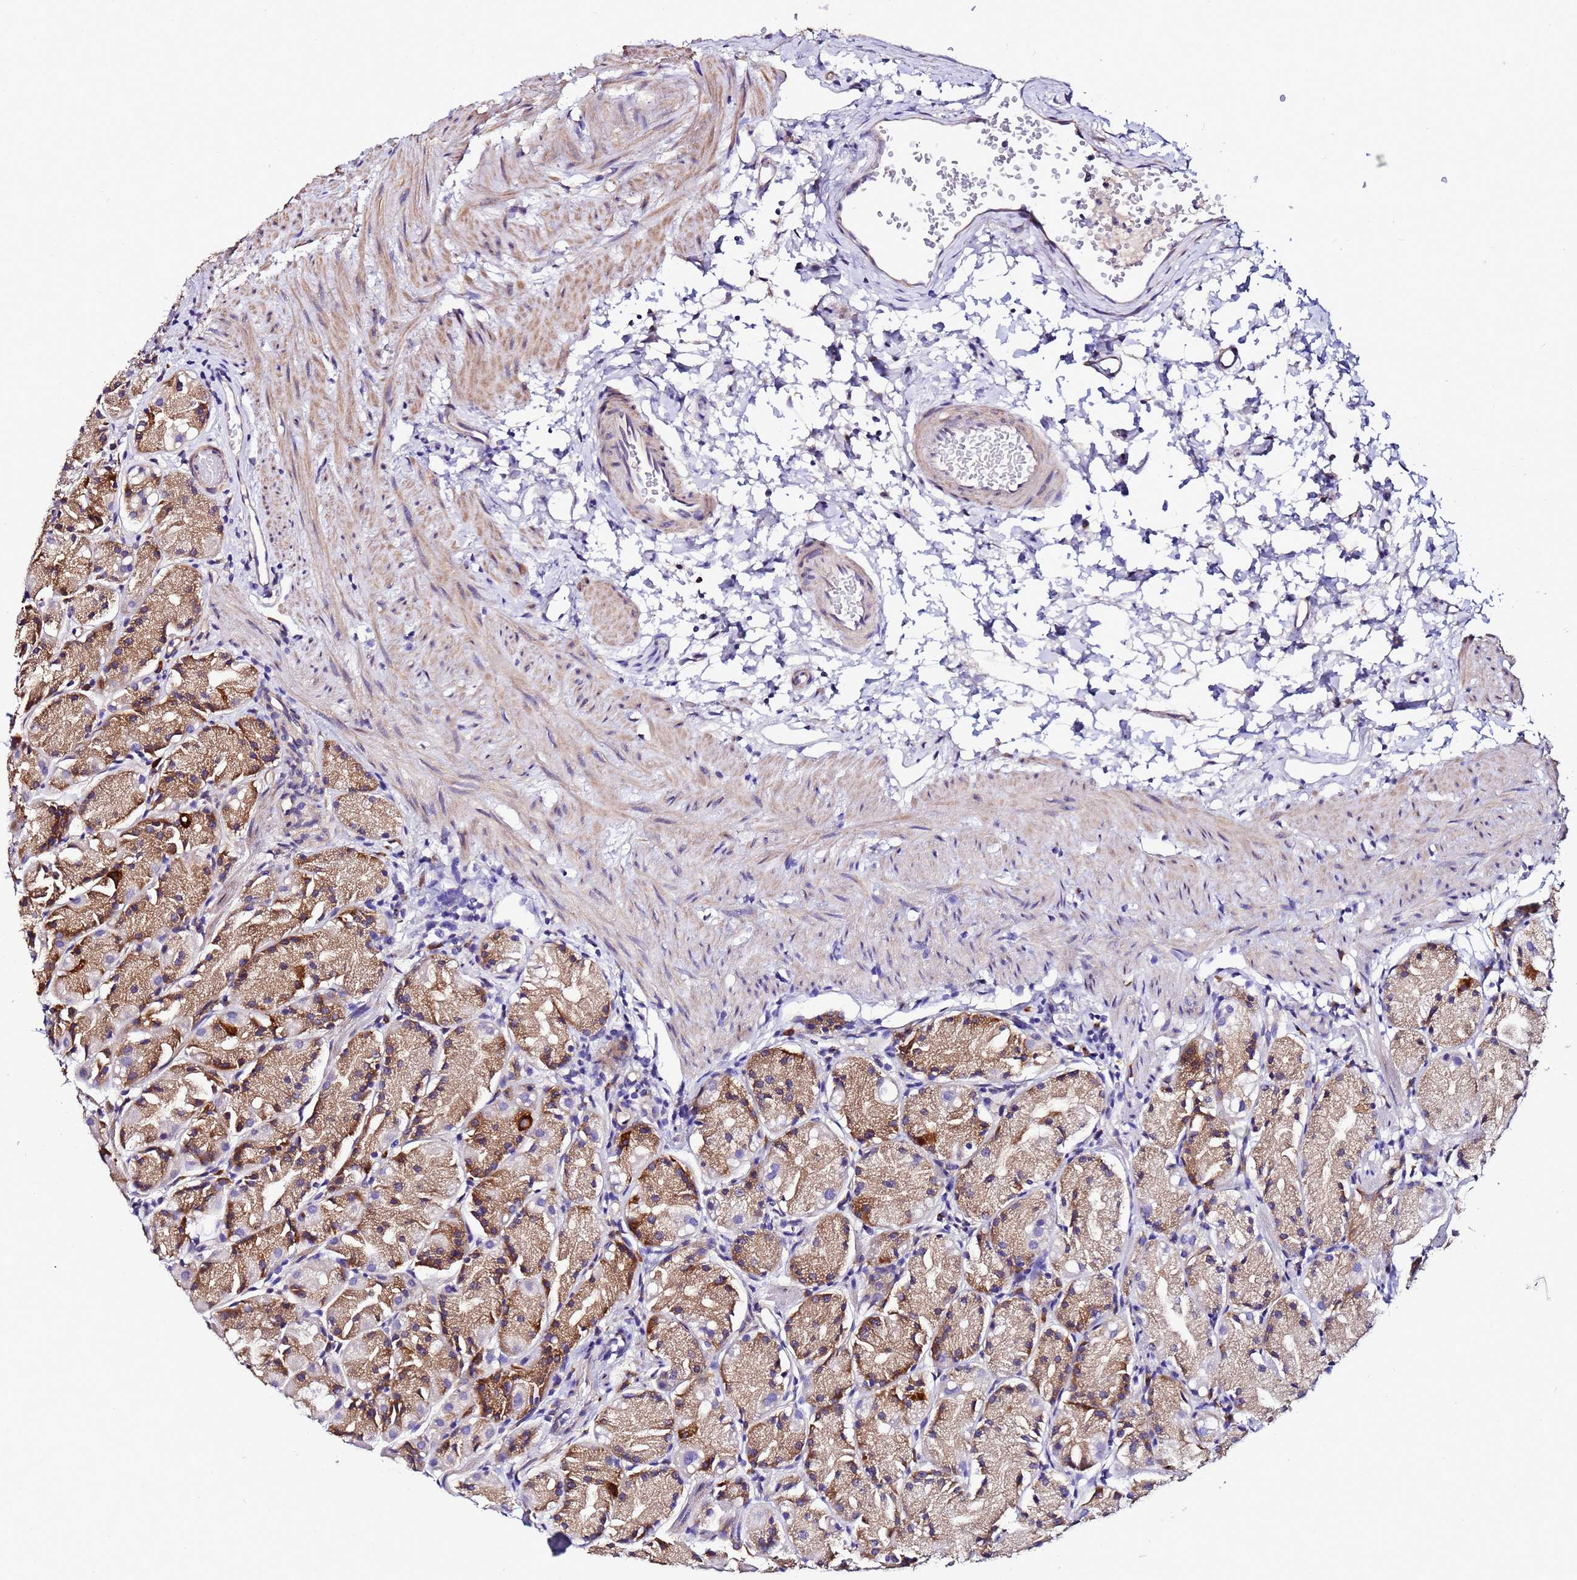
{"staining": {"intensity": "strong", "quantity": "25%-75%", "location": "cytoplasmic/membranous"}, "tissue": "stomach", "cell_type": "Glandular cells", "image_type": "normal", "snomed": [{"axis": "morphology", "description": "Normal tissue, NOS"}, {"axis": "topography", "description": "Stomach, upper"}], "caption": "This is an image of immunohistochemistry staining of unremarkable stomach, which shows strong expression in the cytoplasmic/membranous of glandular cells.", "gene": "JRKL", "patient": {"sex": "male", "age": 47}}